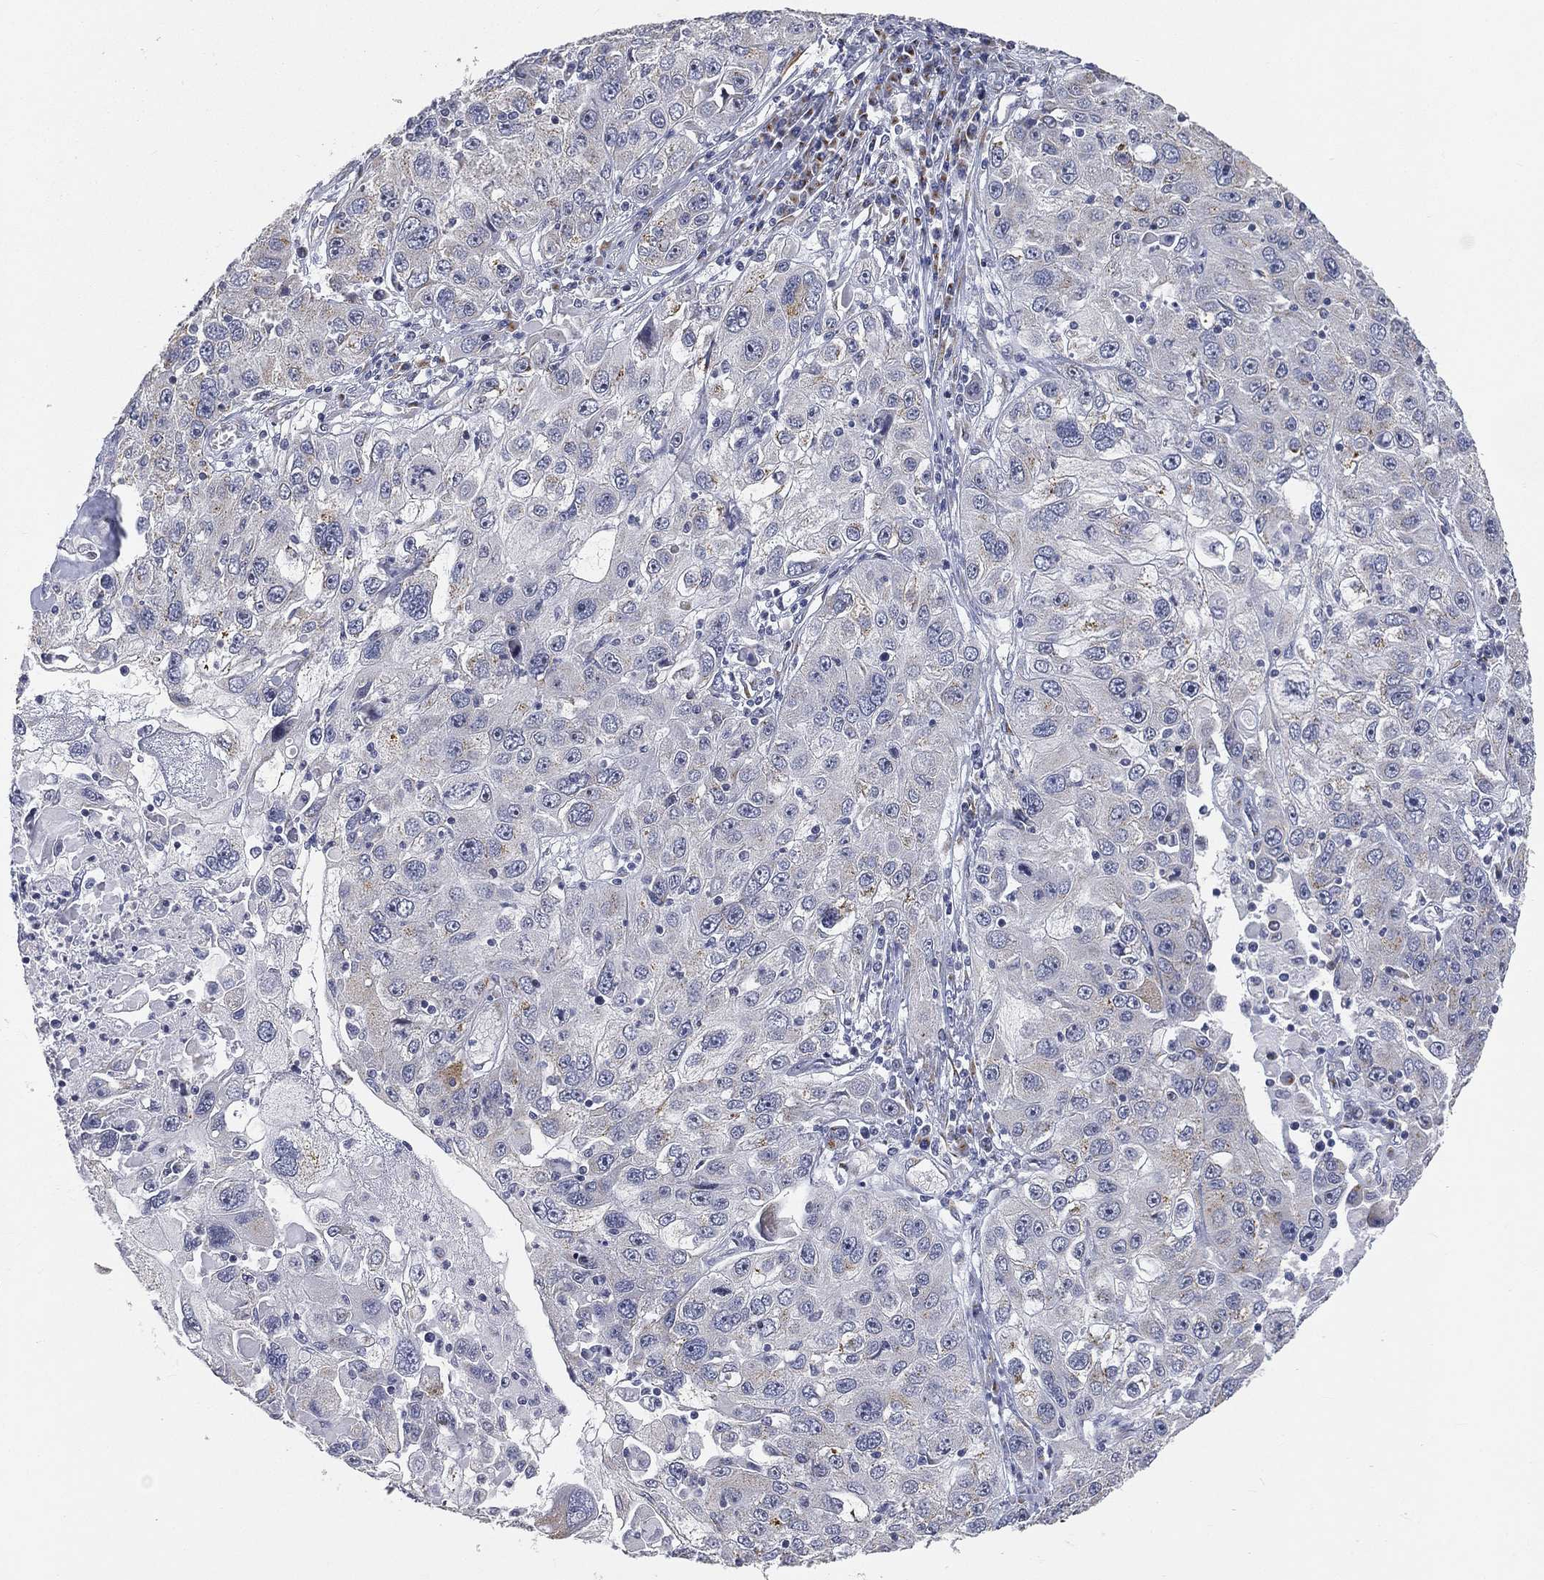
{"staining": {"intensity": "moderate", "quantity": "<25%", "location": "cytoplasmic/membranous"}, "tissue": "stomach cancer", "cell_type": "Tumor cells", "image_type": "cancer", "snomed": [{"axis": "morphology", "description": "Adenocarcinoma, NOS"}, {"axis": "topography", "description": "Stomach"}], "caption": "Stomach cancer was stained to show a protein in brown. There is low levels of moderate cytoplasmic/membranous positivity in about <25% of tumor cells.", "gene": "TICAM1", "patient": {"sex": "male", "age": 56}}